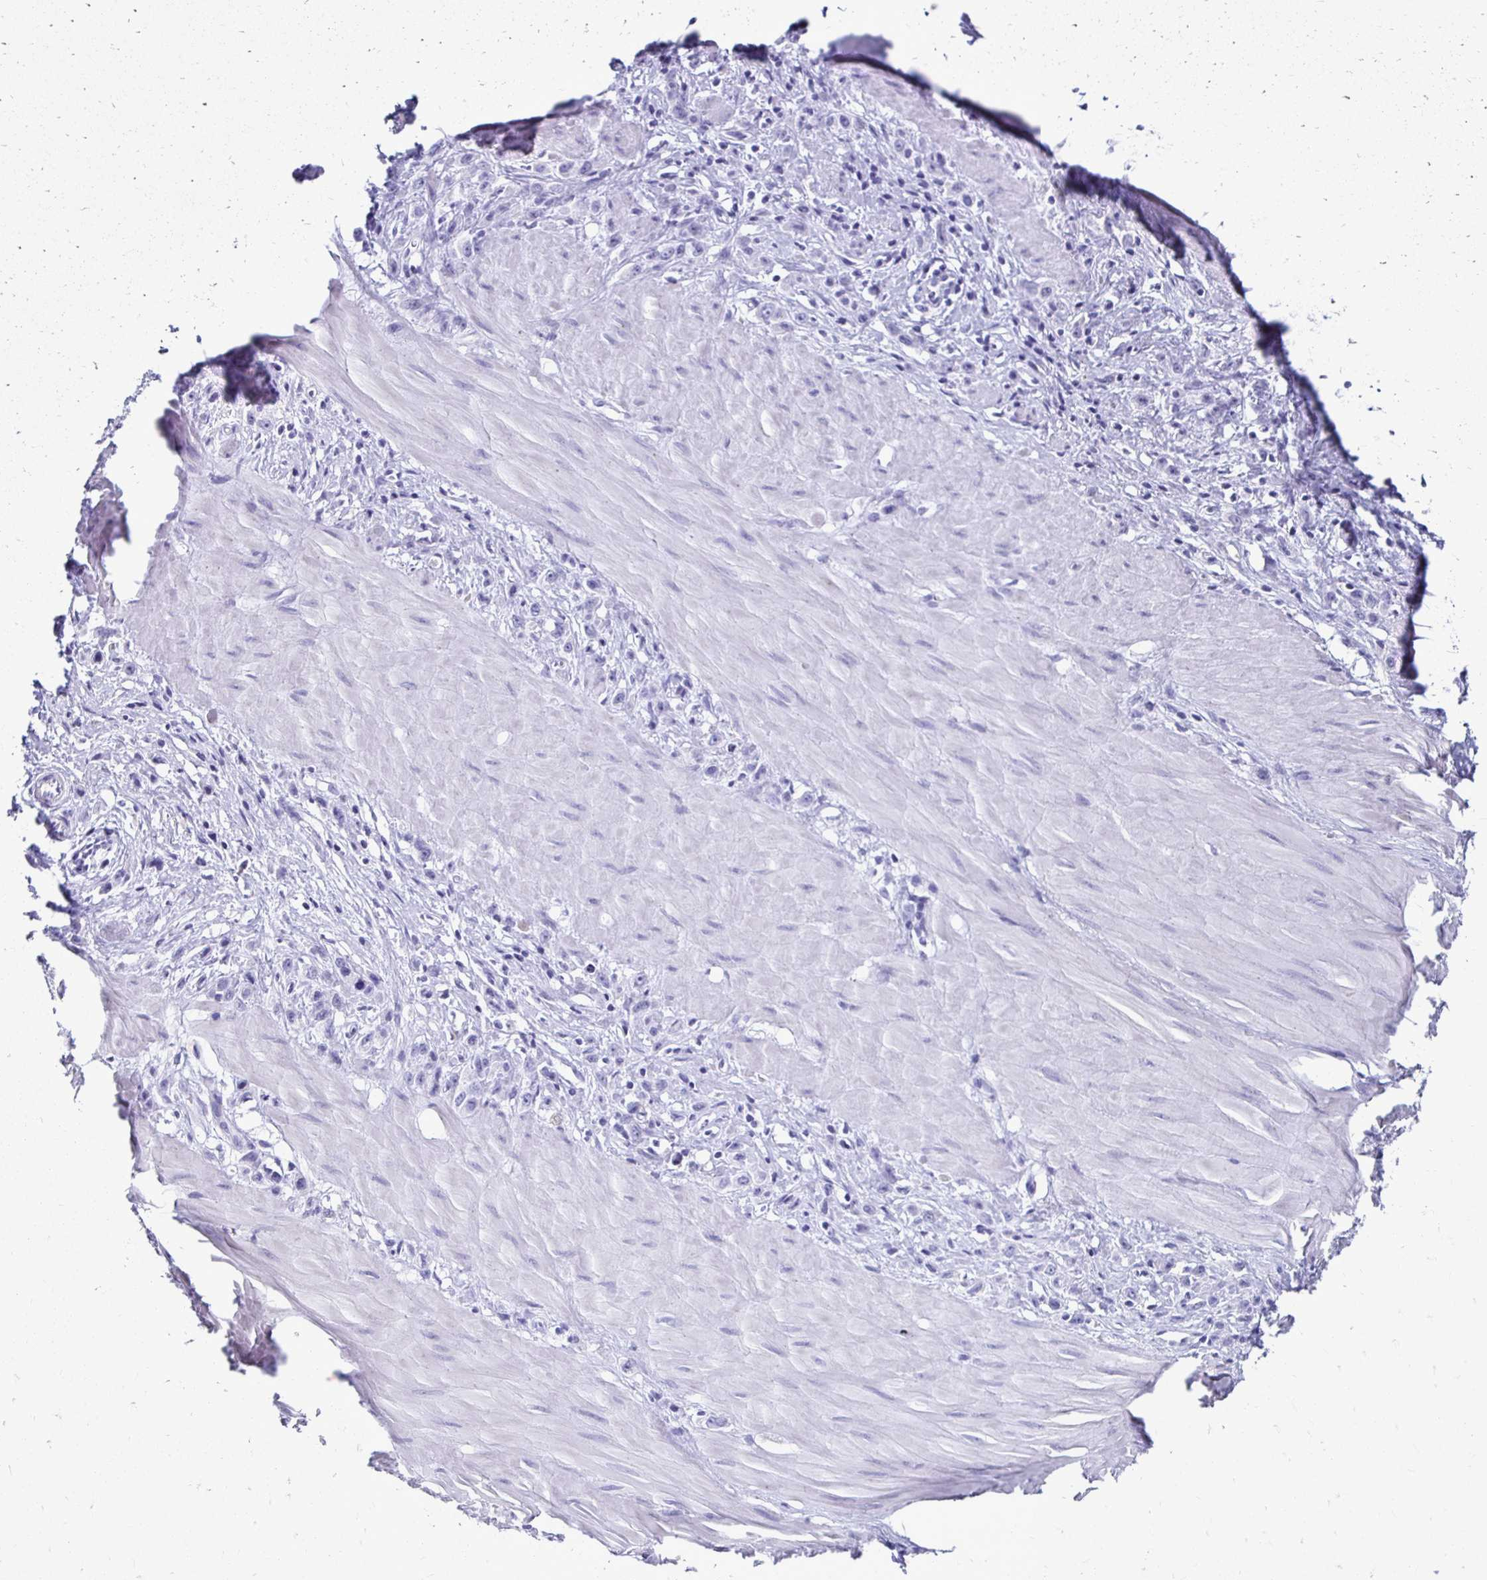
{"staining": {"intensity": "negative", "quantity": "none", "location": "none"}, "tissue": "stomach cancer", "cell_type": "Tumor cells", "image_type": "cancer", "snomed": [{"axis": "morphology", "description": "Adenocarcinoma, NOS"}, {"axis": "topography", "description": "Stomach"}], "caption": "Histopathology image shows no protein positivity in tumor cells of adenocarcinoma (stomach) tissue. The staining was performed using DAB (3,3'-diaminobenzidine) to visualize the protein expression in brown, while the nuclei were stained in blue with hematoxylin (Magnification: 20x).", "gene": "CST5", "patient": {"sex": "male", "age": 47}}